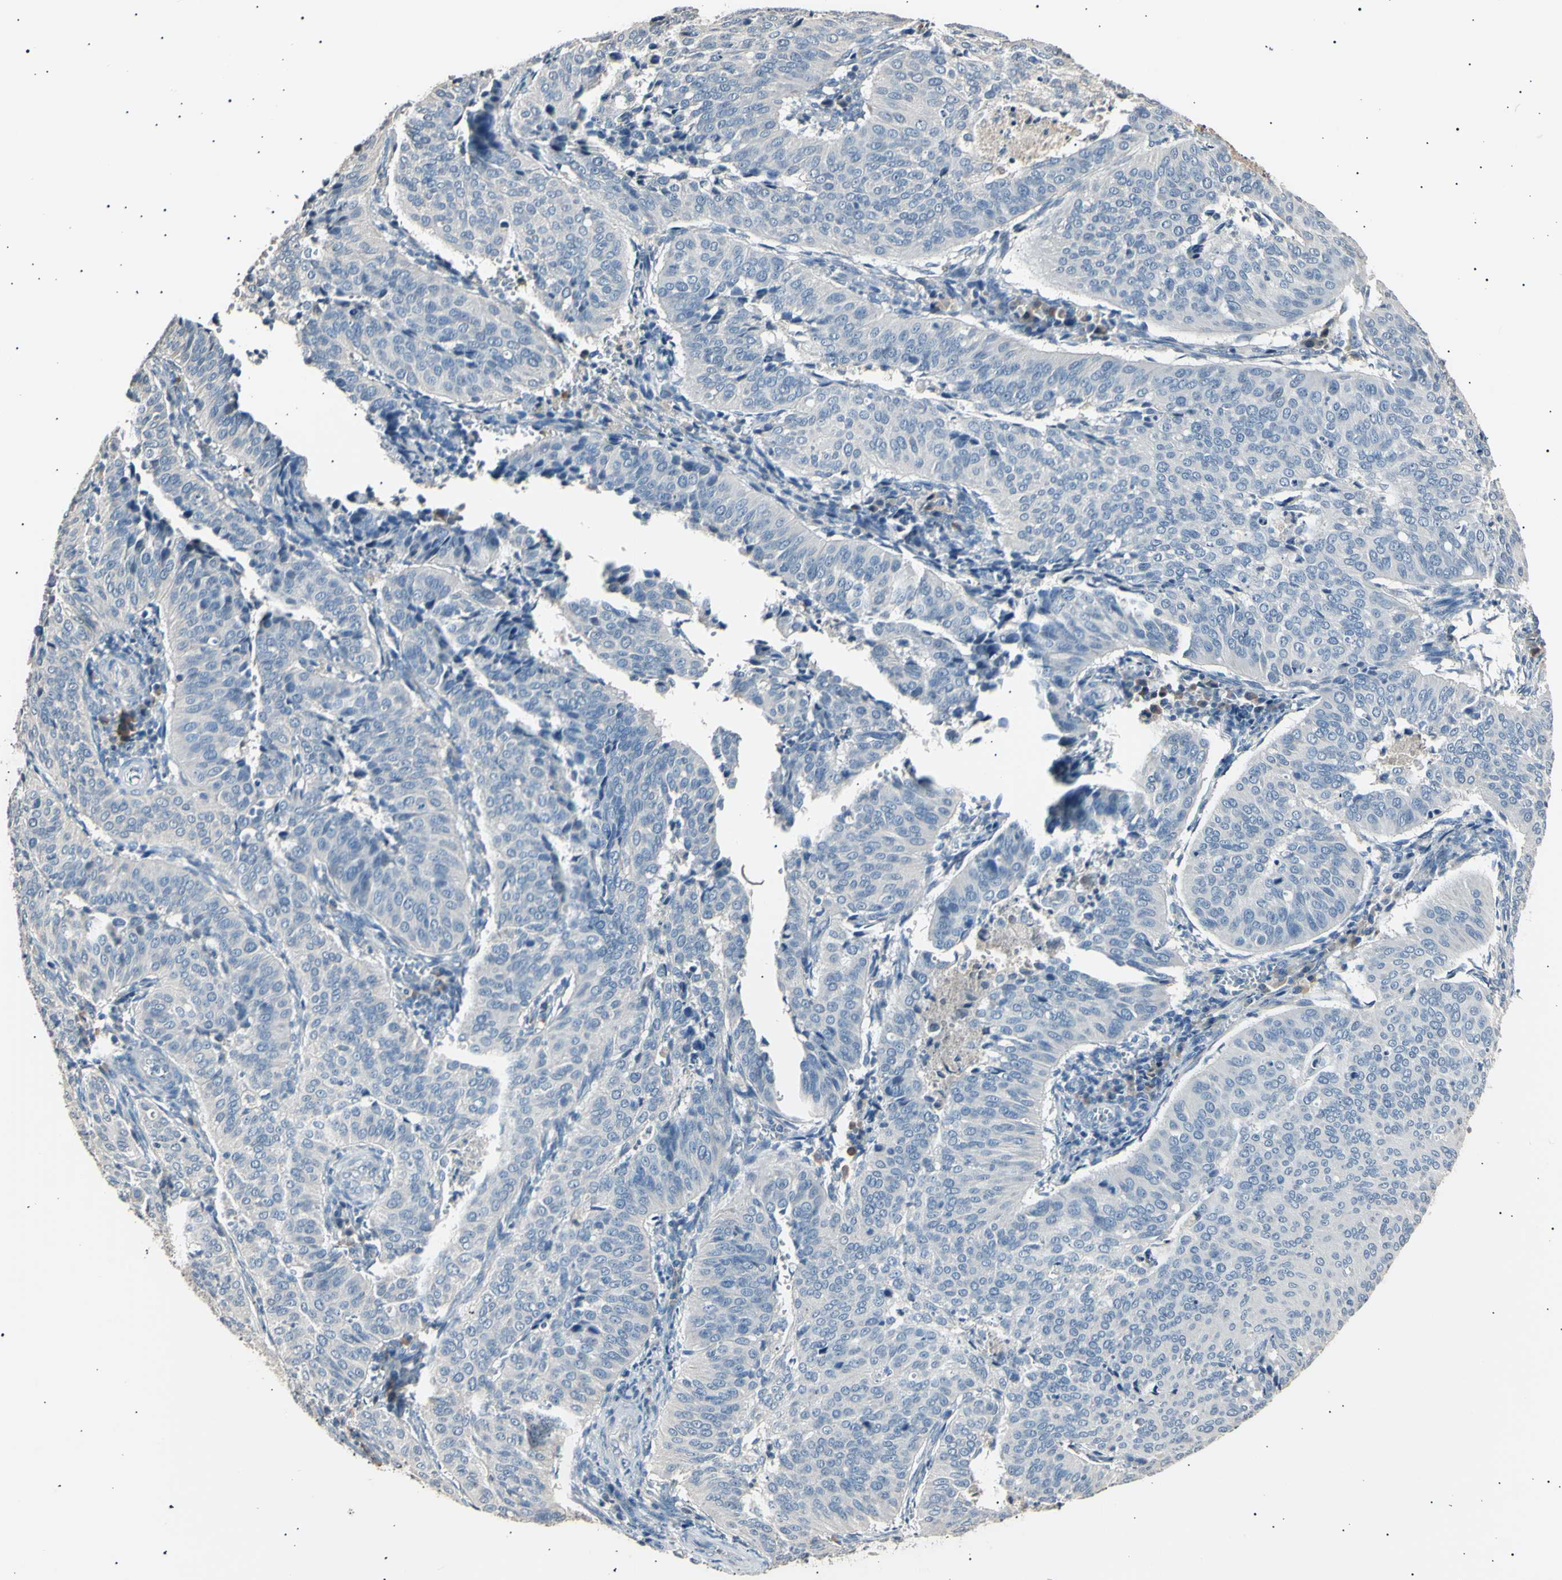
{"staining": {"intensity": "negative", "quantity": "none", "location": "none"}, "tissue": "cervical cancer", "cell_type": "Tumor cells", "image_type": "cancer", "snomed": [{"axis": "morphology", "description": "Normal tissue, NOS"}, {"axis": "morphology", "description": "Squamous cell carcinoma, NOS"}, {"axis": "topography", "description": "Cervix"}], "caption": "DAB immunohistochemical staining of human cervical cancer (squamous cell carcinoma) exhibits no significant expression in tumor cells.", "gene": "LDLR", "patient": {"sex": "female", "age": 39}}